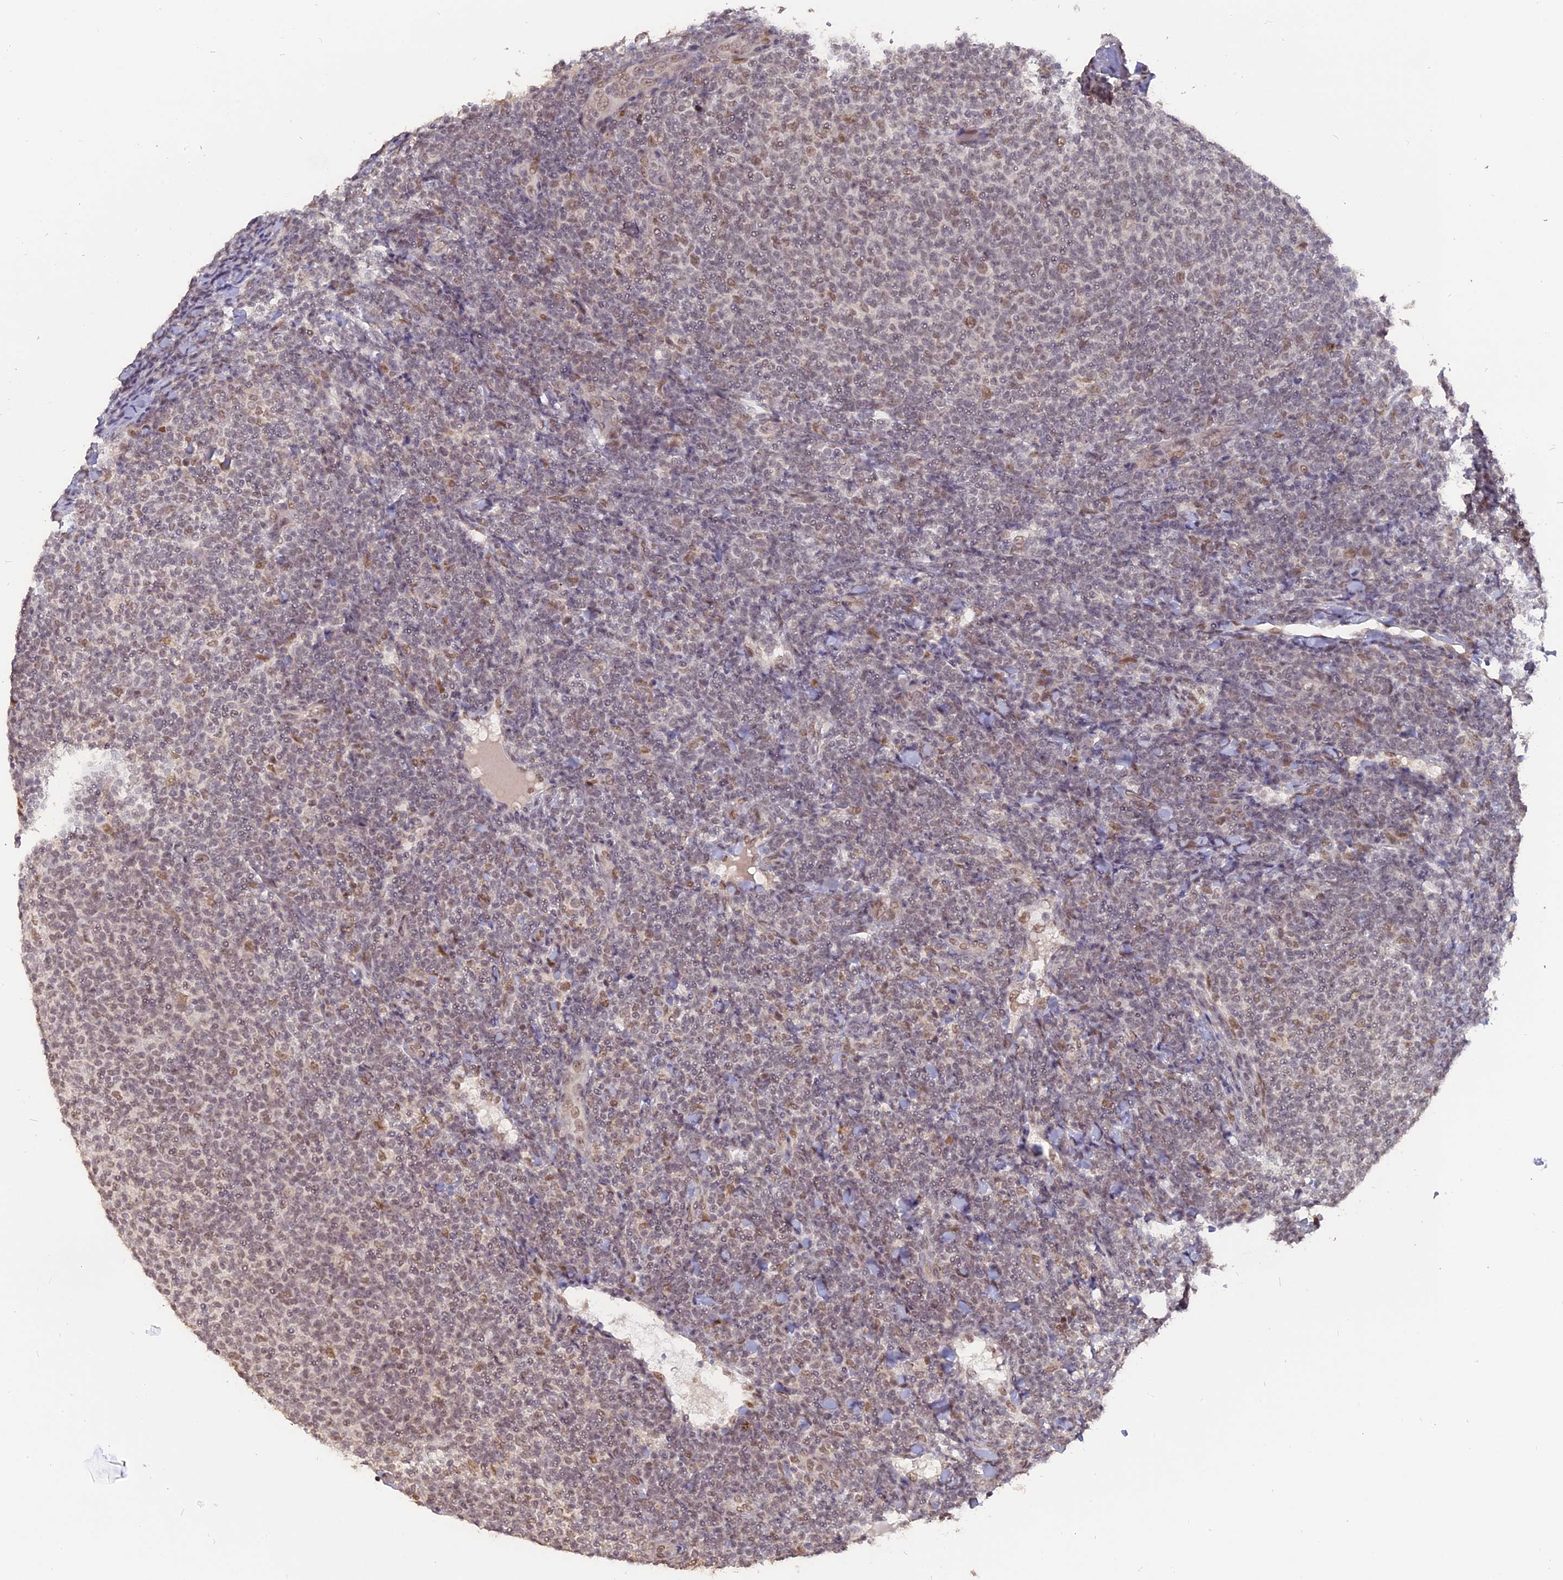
{"staining": {"intensity": "weak", "quantity": "25%-75%", "location": "nuclear"}, "tissue": "lymphoma", "cell_type": "Tumor cells", "image_type": "cancer", "snomed": [{"axis": "morphology", "description": "Malignant lymphoma, non-Hodgkin's type, Low grade"}, {"axis": "topography", "description": "Lymph node"}], "caption": "Approximately 25%-75% of tumor cells in human low-grade malignant lymphoma, non-Hodgkin's type exhibit weak nuclear protein staining as visualized by brown immunohistochemical staining.", "gene": "NR1H3", "patient": {"sex": "male", "age": 66}}